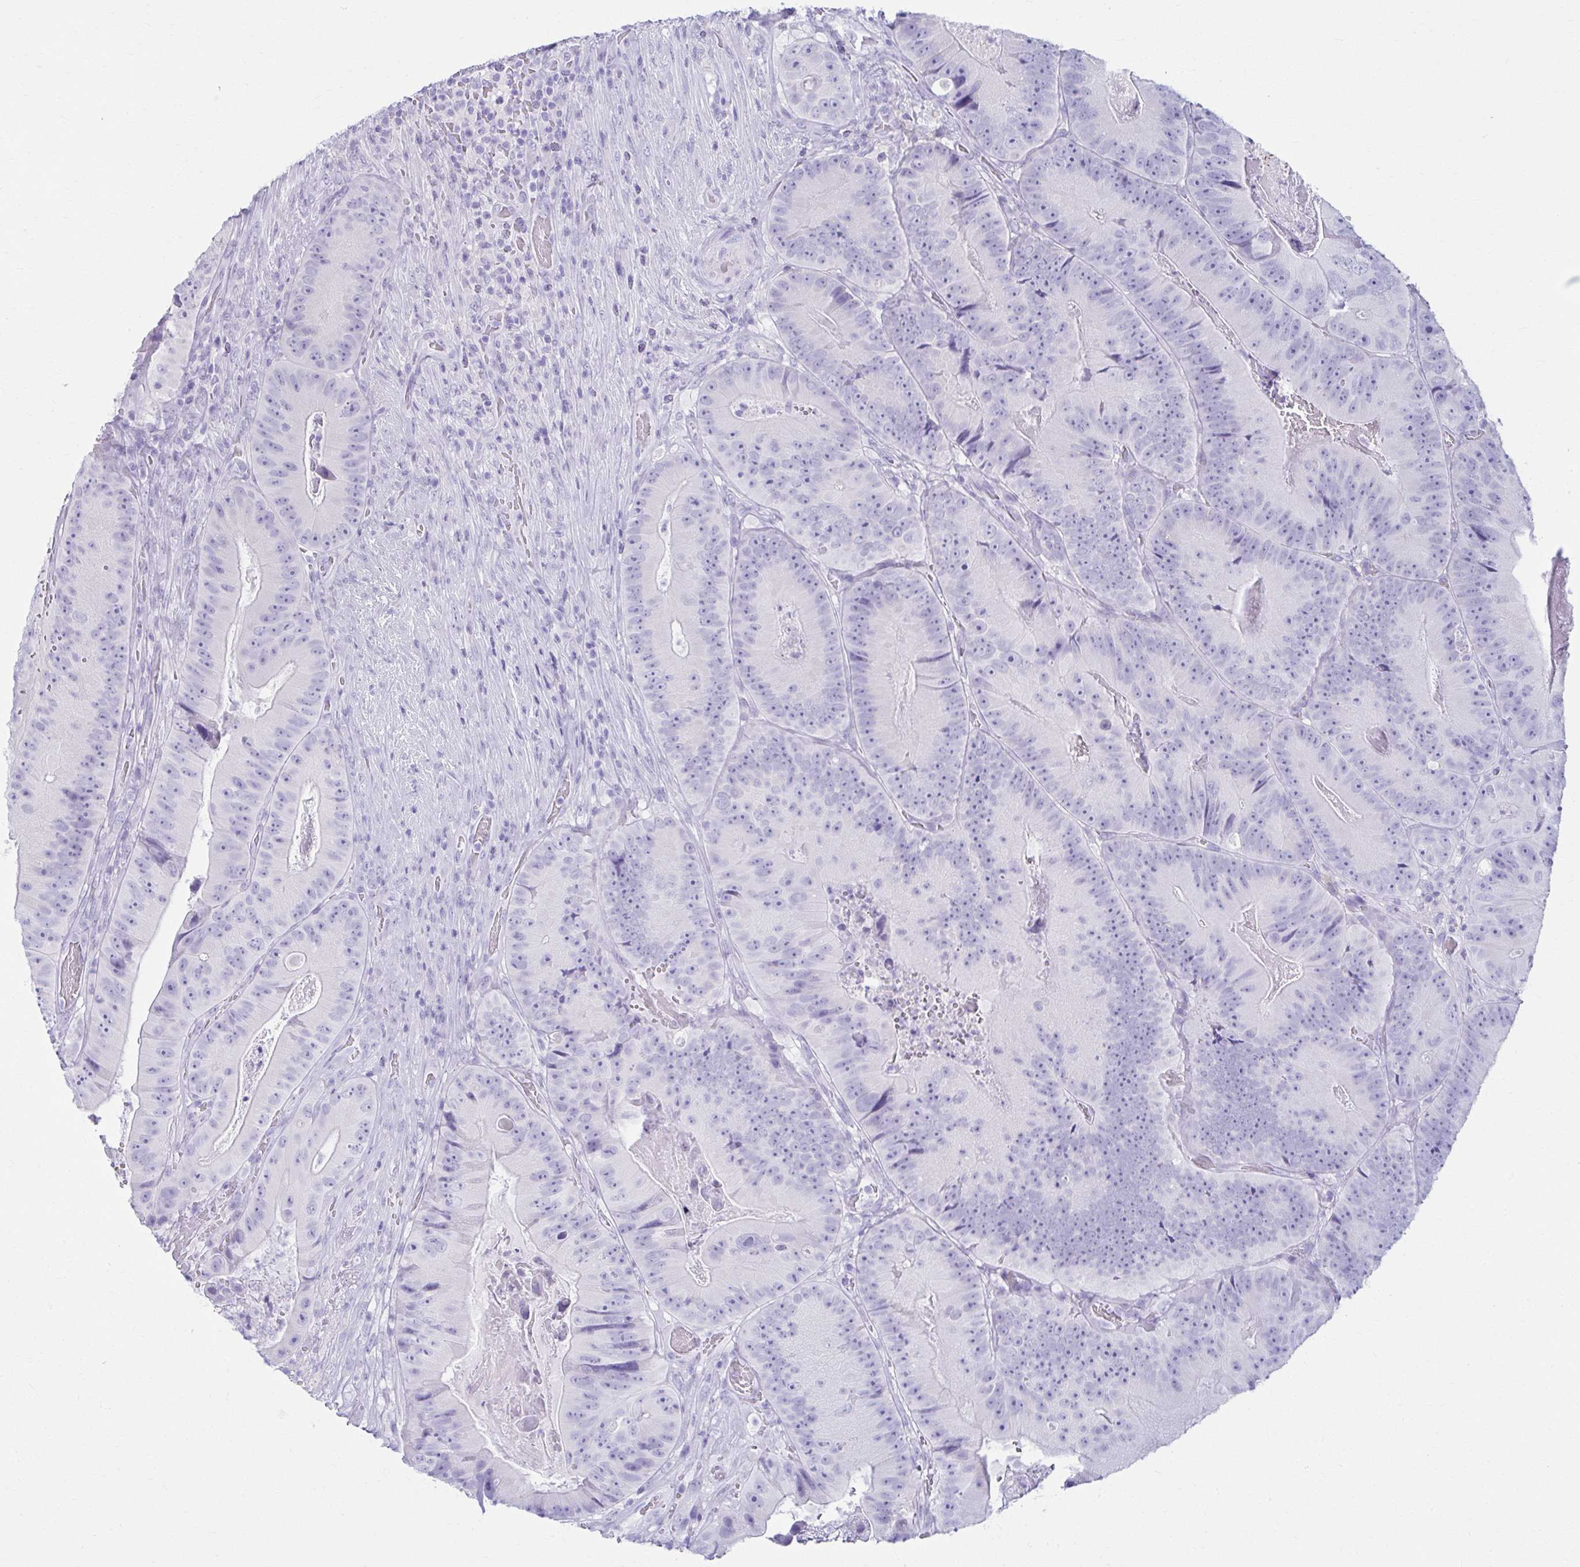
{"staining": {"intensity": "negative", "quantity": "none", "location": "none"}, "tissue": "colorectal cancer", "cell_type": "Tumor cells", "image_type": "cancer", "snomed": [{"axis": "morphology", "description": "Adenocarcinoma, NOS"}, {"axis": "topography", "description": "Colon"}], "caption": "Tumor cells show no significant positivity in colorectal cancer. (Brightfield microscopy of DAB (3,3'-diaminobenzidine) immunohistochemistry at high magnification).", "gene": "ATP4B", "patient": {"sex": "female", "age": 86}}